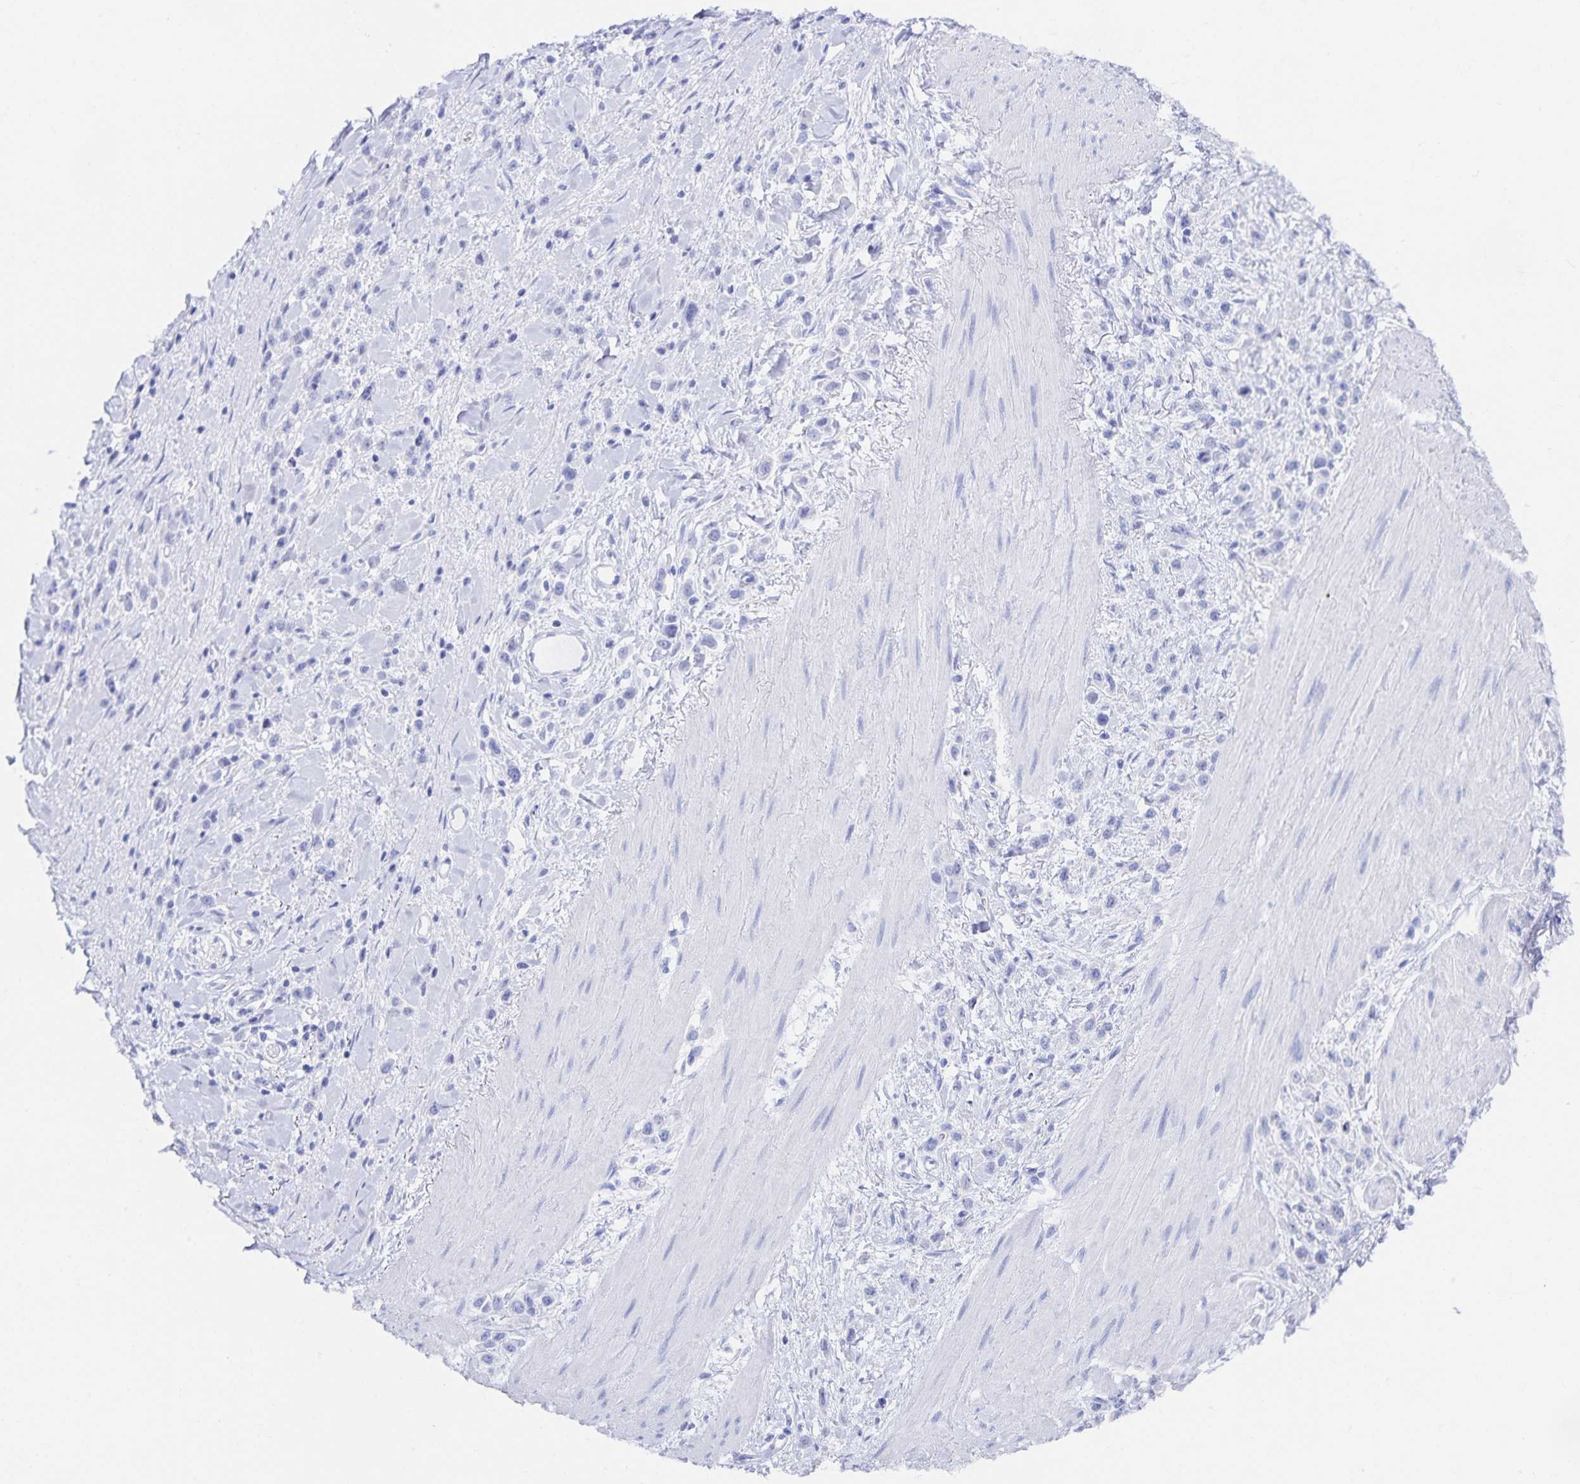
{"staining": {"intensity": "negative", "quantity": "none", "location": "none"}, "tissue": "stomach cancer", "cell_type": "Tumor cells", "image_type": "cancer", "snomed": [{"axis": "morphology", "description": "Adenocarcinoma, NOS"}, {"axis": "topography", "description": "Stomach"}], "caption": "Histopathology image shows no significant protein expression in tumor cells of stomach cancer (adenocarcinoma).", "gene": "SNTN", "patient": {"sex": "male", "age": 47}}